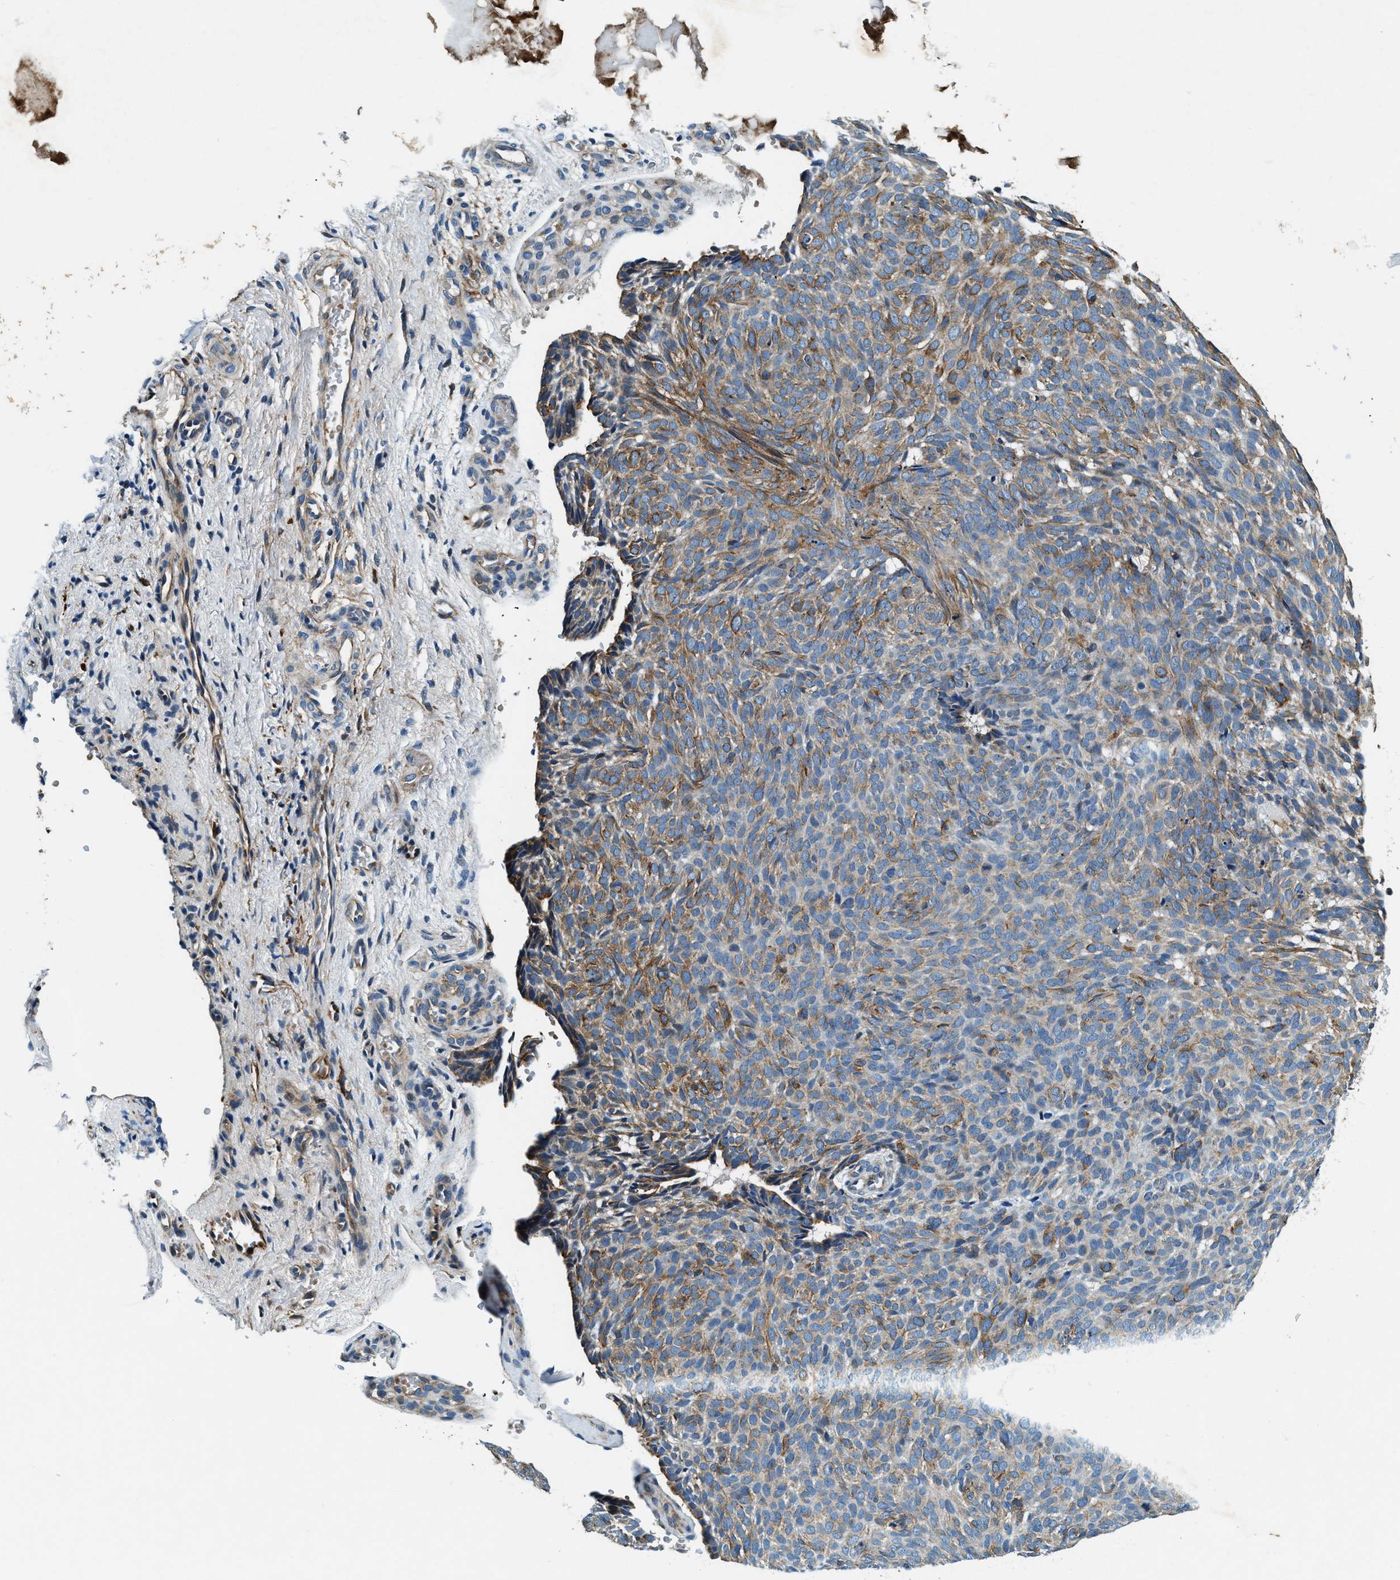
{"staining": {"intensity": "moderate", "quantity": "25%-75%", "location": "cytoplasmic/membranous"}, "tissue": "skin cancer", "cell_type": "Tumor cells", "image_type": "cancer", "snomed": [{"axis": "morphology", "description": "Basal cell carcinoma"}, {"axis": "topography", "description": "Skin"}], "caption": "Brown immunohistochemical staining in skin cancer reveals moderate cytoplasmic/membranous positivity in approximately 25%-75% of tumor cells.", "gene": "C2orf66", "patient": {"sex": "male", "age": 61}}